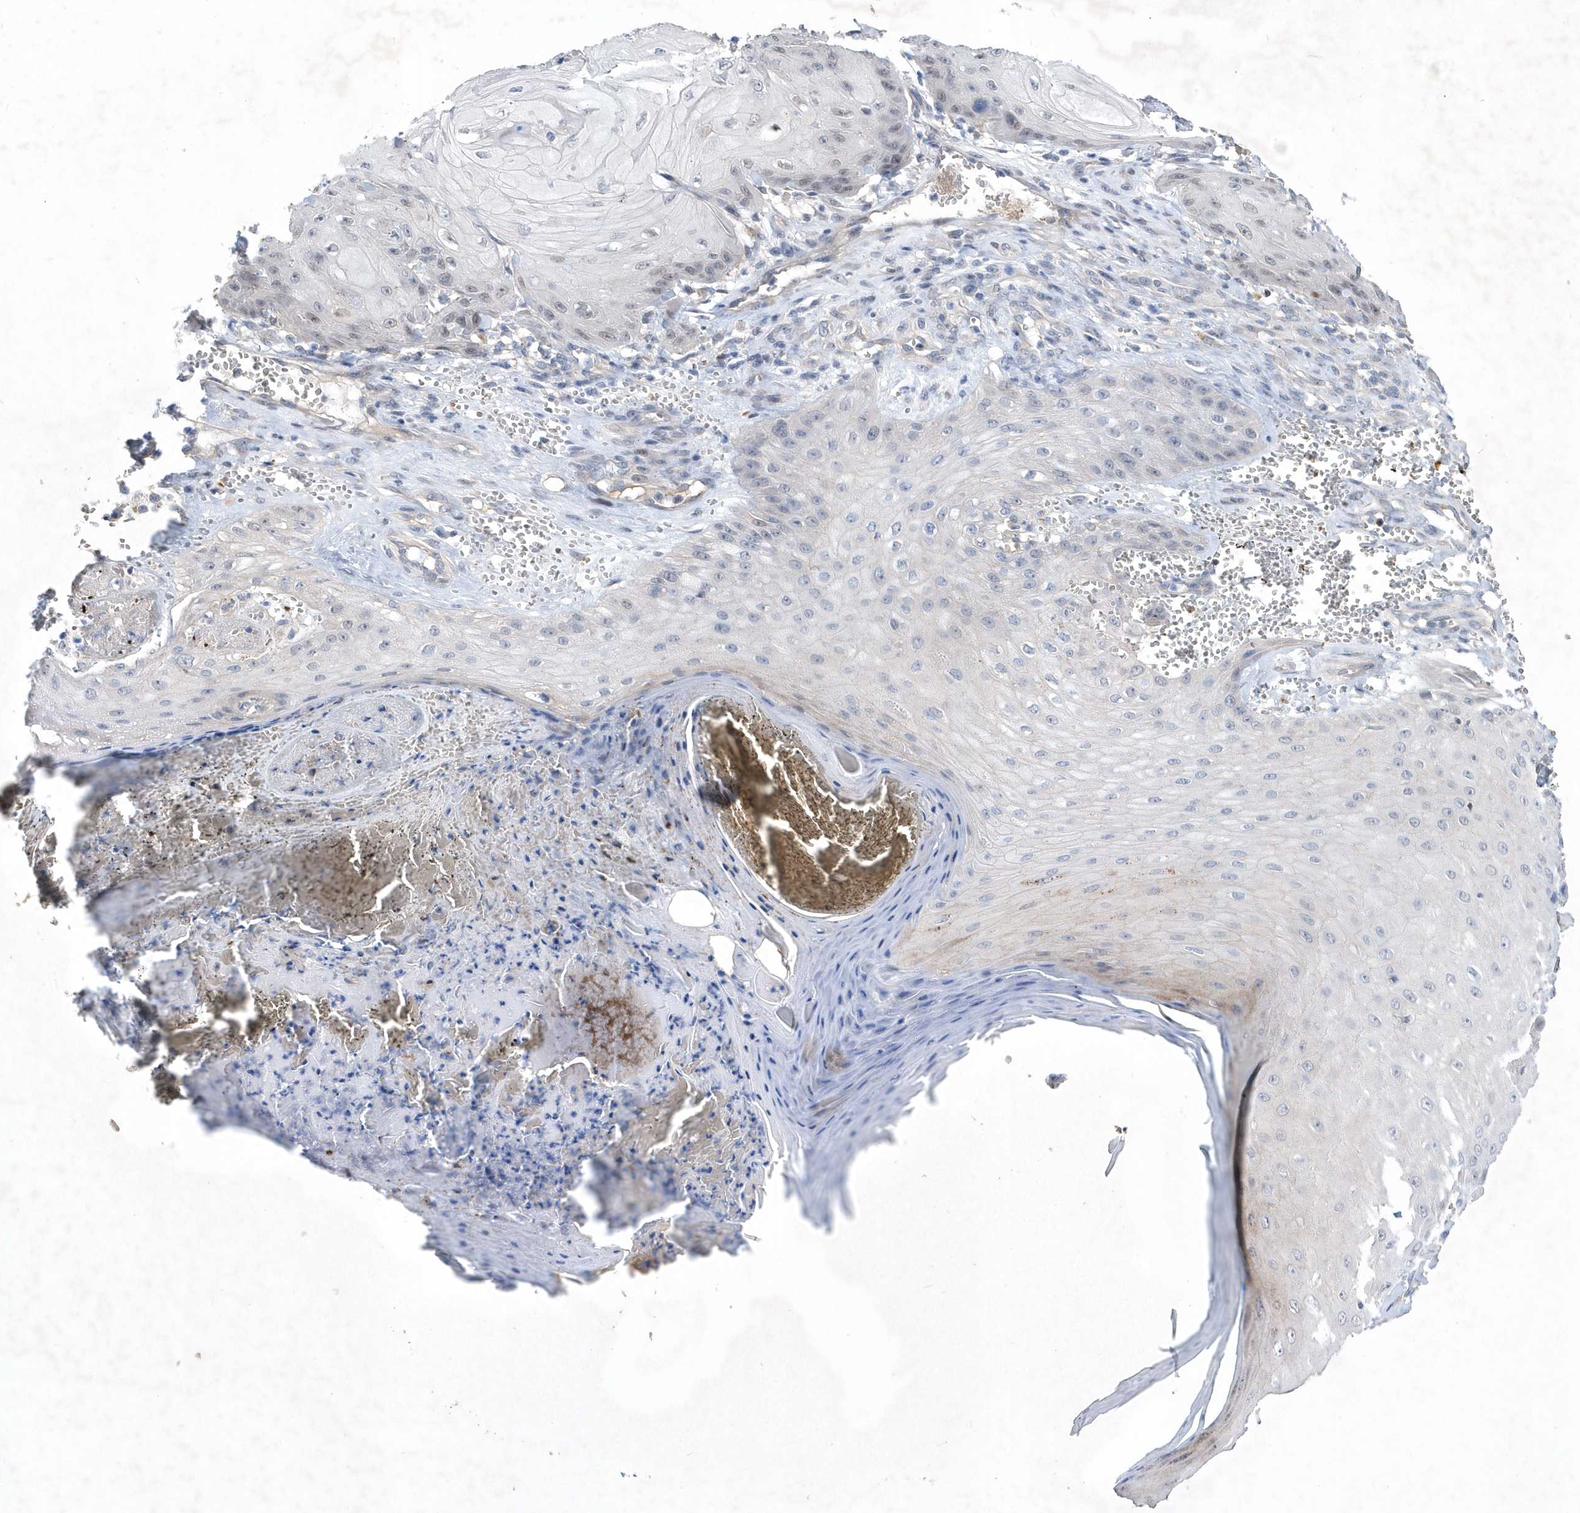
{"staining": {"intensity": "negative", "quantity": "none", "location": "none"}, "tissue": "skin cancer", "cell_type": "Tumor cells", "image_type": "cancer", "snomed": [{"axis": "morphology", "description": "Squamous cell carcinoma, NOS"}, {"axis": "topography", "description": "Skin"}], "caption": "Tumor cells show no significant positivity in skin cancer (squamous cell carcinoma). (Stains: DAB (3,3'-diaminobenzidine) immunohistochemistry with hematoxylin counter stain, Microscopy: brightfield microscopy at high magnification).", "gene": "ZNF875", "patient": {"sex": "male", "age": 74}}